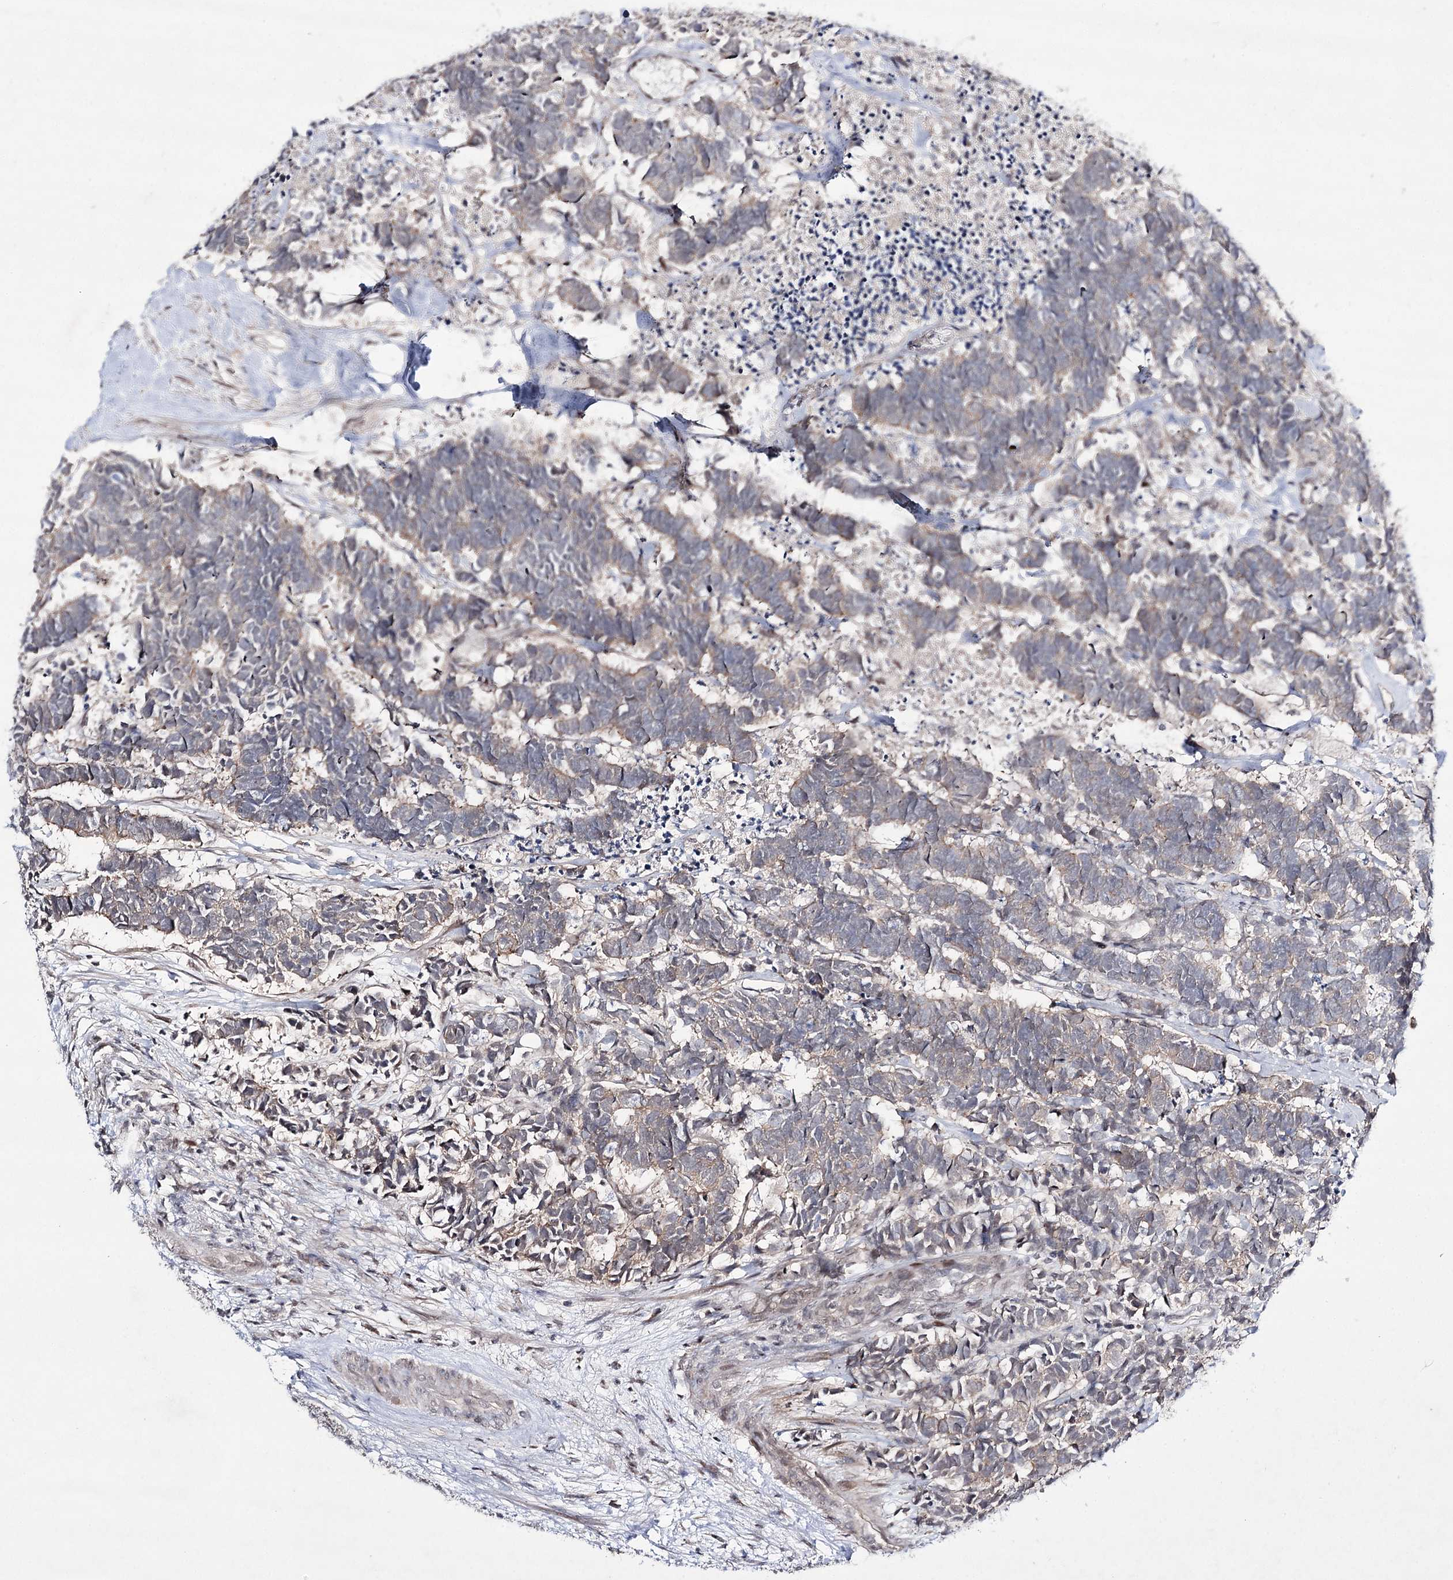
{"staining": {"intensity": "weak", "quantity": ">75%", "location": "cytoplasmic/membranous"}, "tissue": "carcinoid", "cell_type": "Tumor cells", "image_type": "cancer", "snomed": [{"axis": "morphology", "description": "Carcinoma, NOS"}, {"axis": "morphology", "description": "Carcinoid, malignant, NOS"}, {"axis": "topography", "description": "Urinary bladder"}], "caption": "Immunohistochemical staining of human carcinoma displays low levels of weak cytoplasmic/membranous positivity in approximately >75% of tumor cells.", "gene": "HOXC11", "patient": {"sex": "male", "age": 57}}